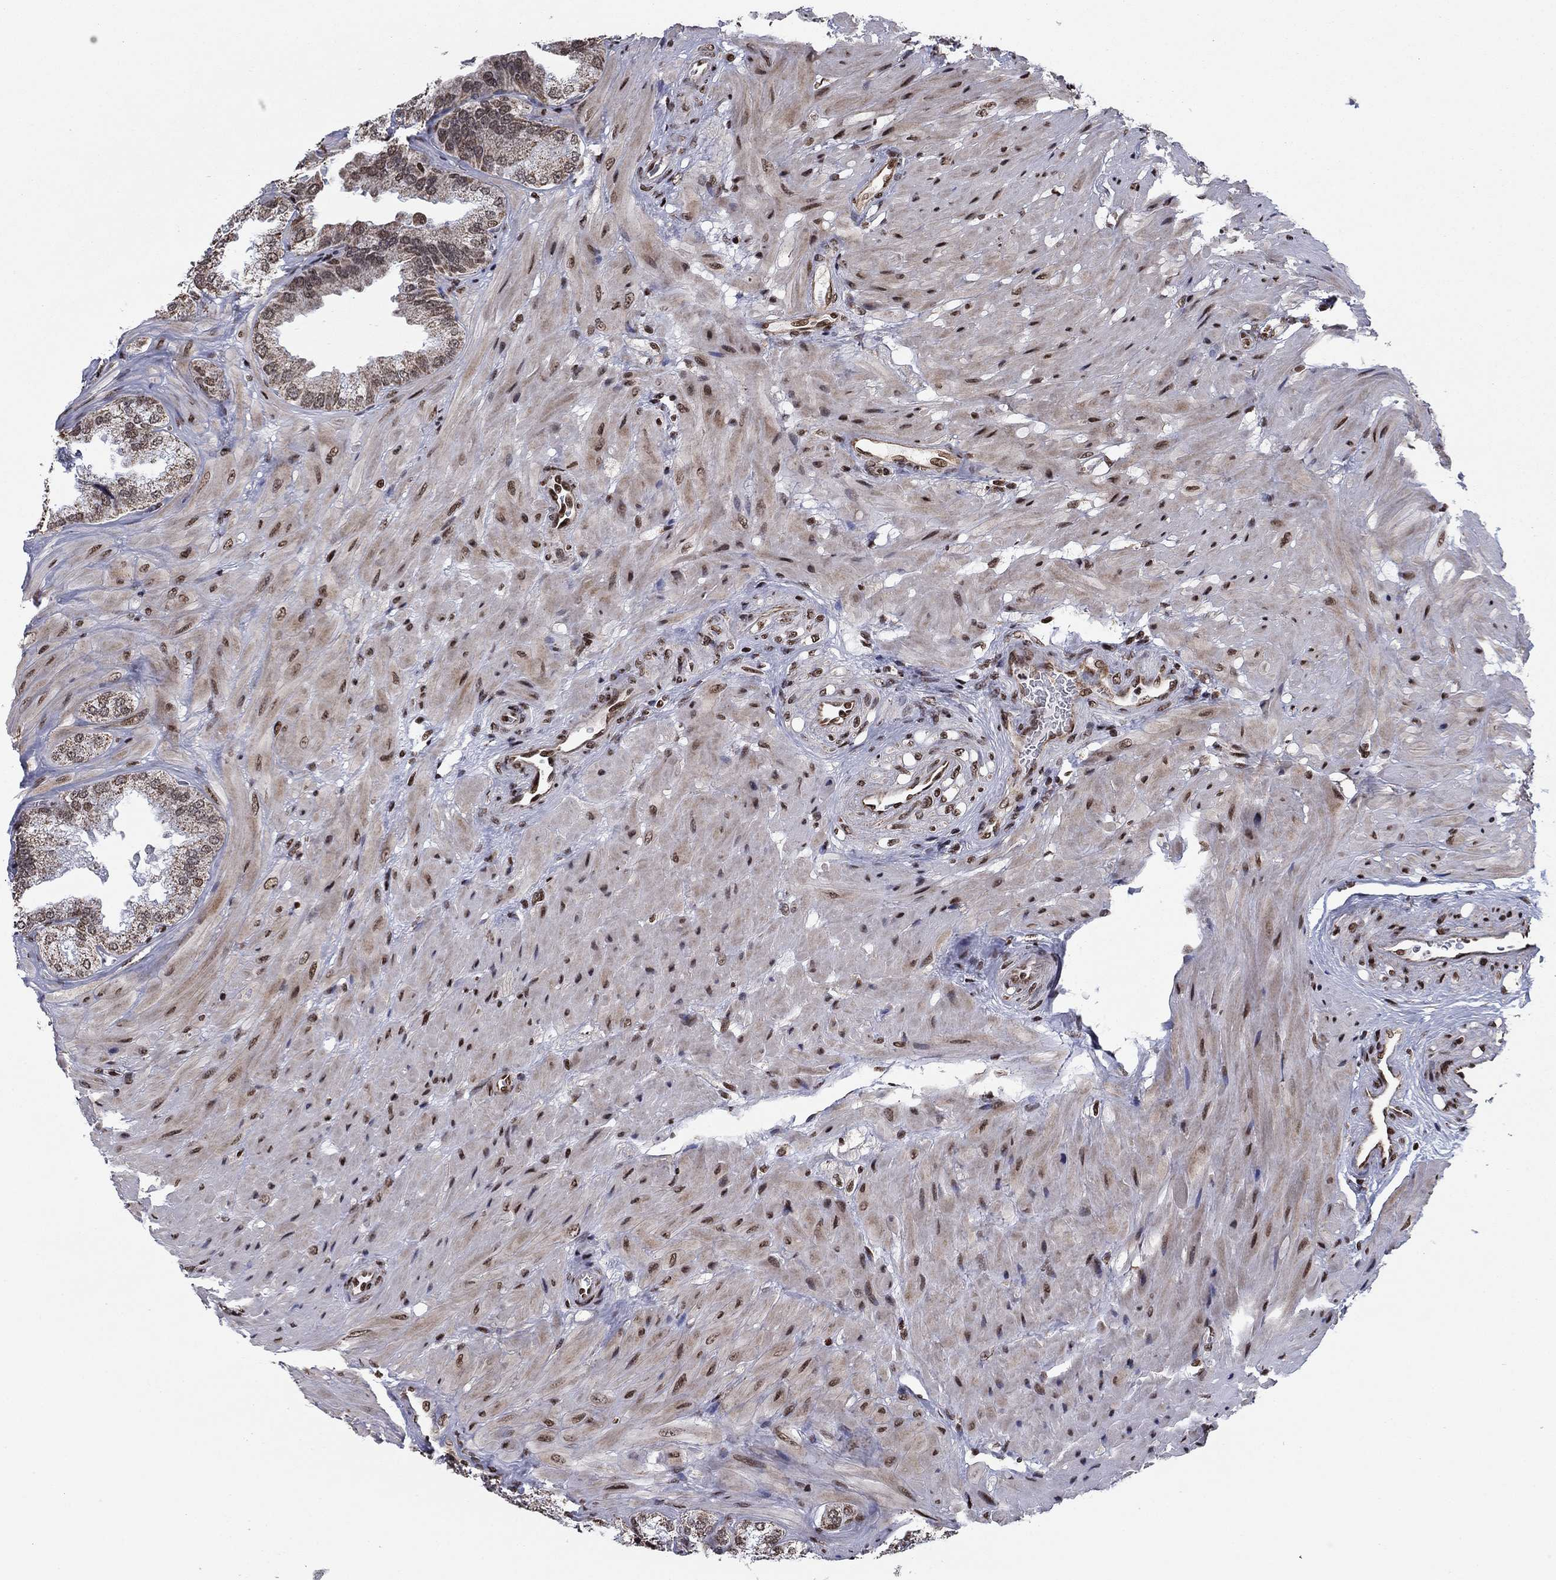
{"staining": {"intensity": "moderate", "quantity": "<25%", "location": "nuclear"}, "tissue": "seminal vesicle", "cell_type": "Glandular cells", "image_type": "normal", "snomed": [{"axis": "morphology", "description": "Normal tissue, NOS"}, {"axis": "topography", "description": "Seminal veicle"}], "caption": "Seminal vesicle stained with IHC shows moderate nuclear positivity in about <25% of glandular cells. Immunohistochemistry (ihc) stains the protein in brown and the nuclei are stained blue.", "gene": "N4BP2", "patient": {"sex": "male", "age": 37}}